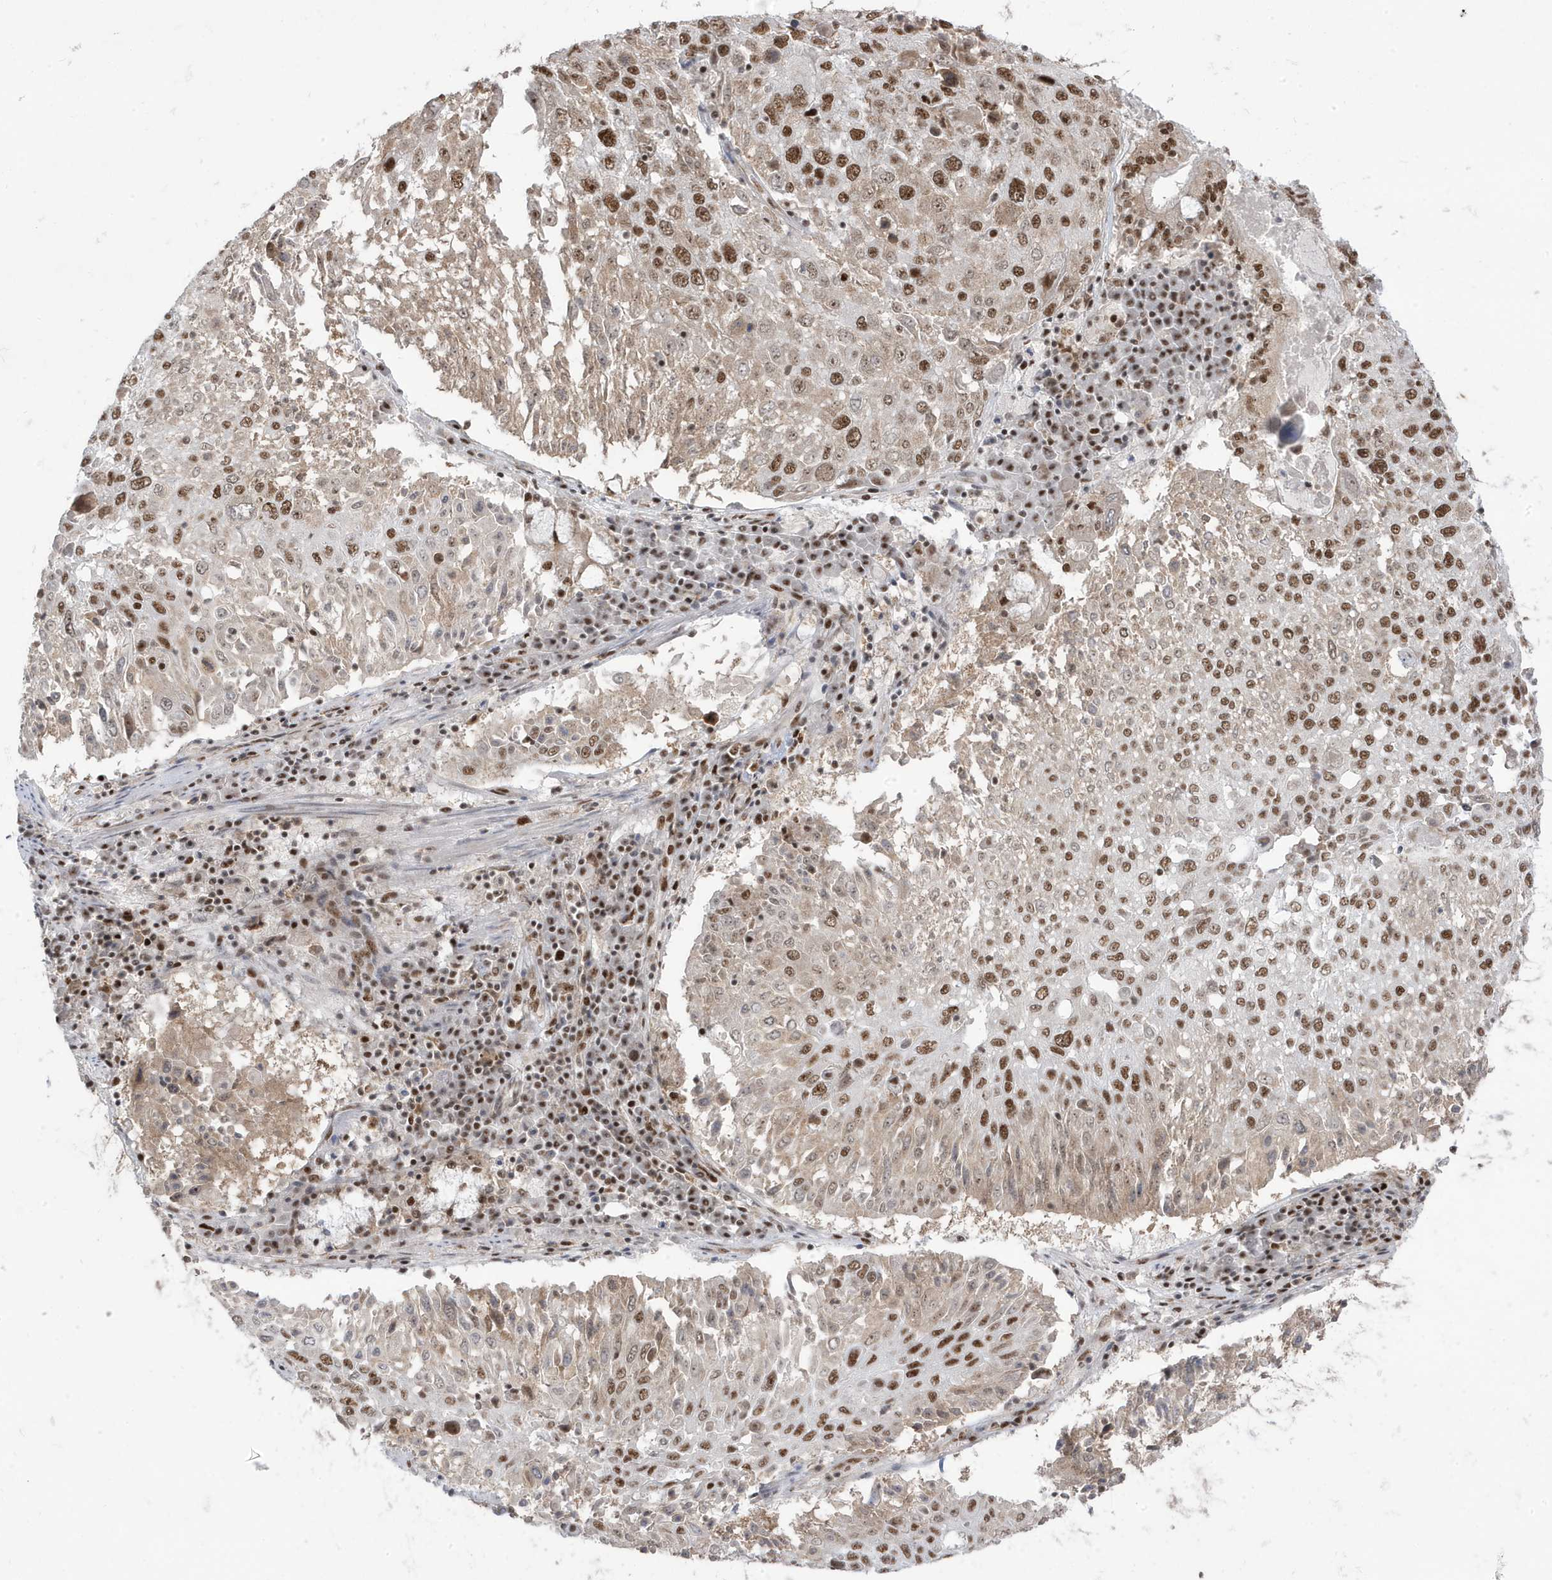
{"staining": {"intensity": "strong", "quantity": ">75%", "location": "nuclear"}, "tissue": "lung cancer", "cell_type": "Tumor cells", "image_type": "cancer", "snomed": [{"axis": "morphology", "description": "Squamous cell carcinoma, NOS"}, {"axis": "topography", "description": "Lung"}], "caption": "Immunohistochemical staining of lung cancer (squamous cell carcinoma) exhibits high levels of strong nuclear expression in about >75% of tumor cells.", "gene": "MTREX", "patient": {"sex": "male", "age": 65}}